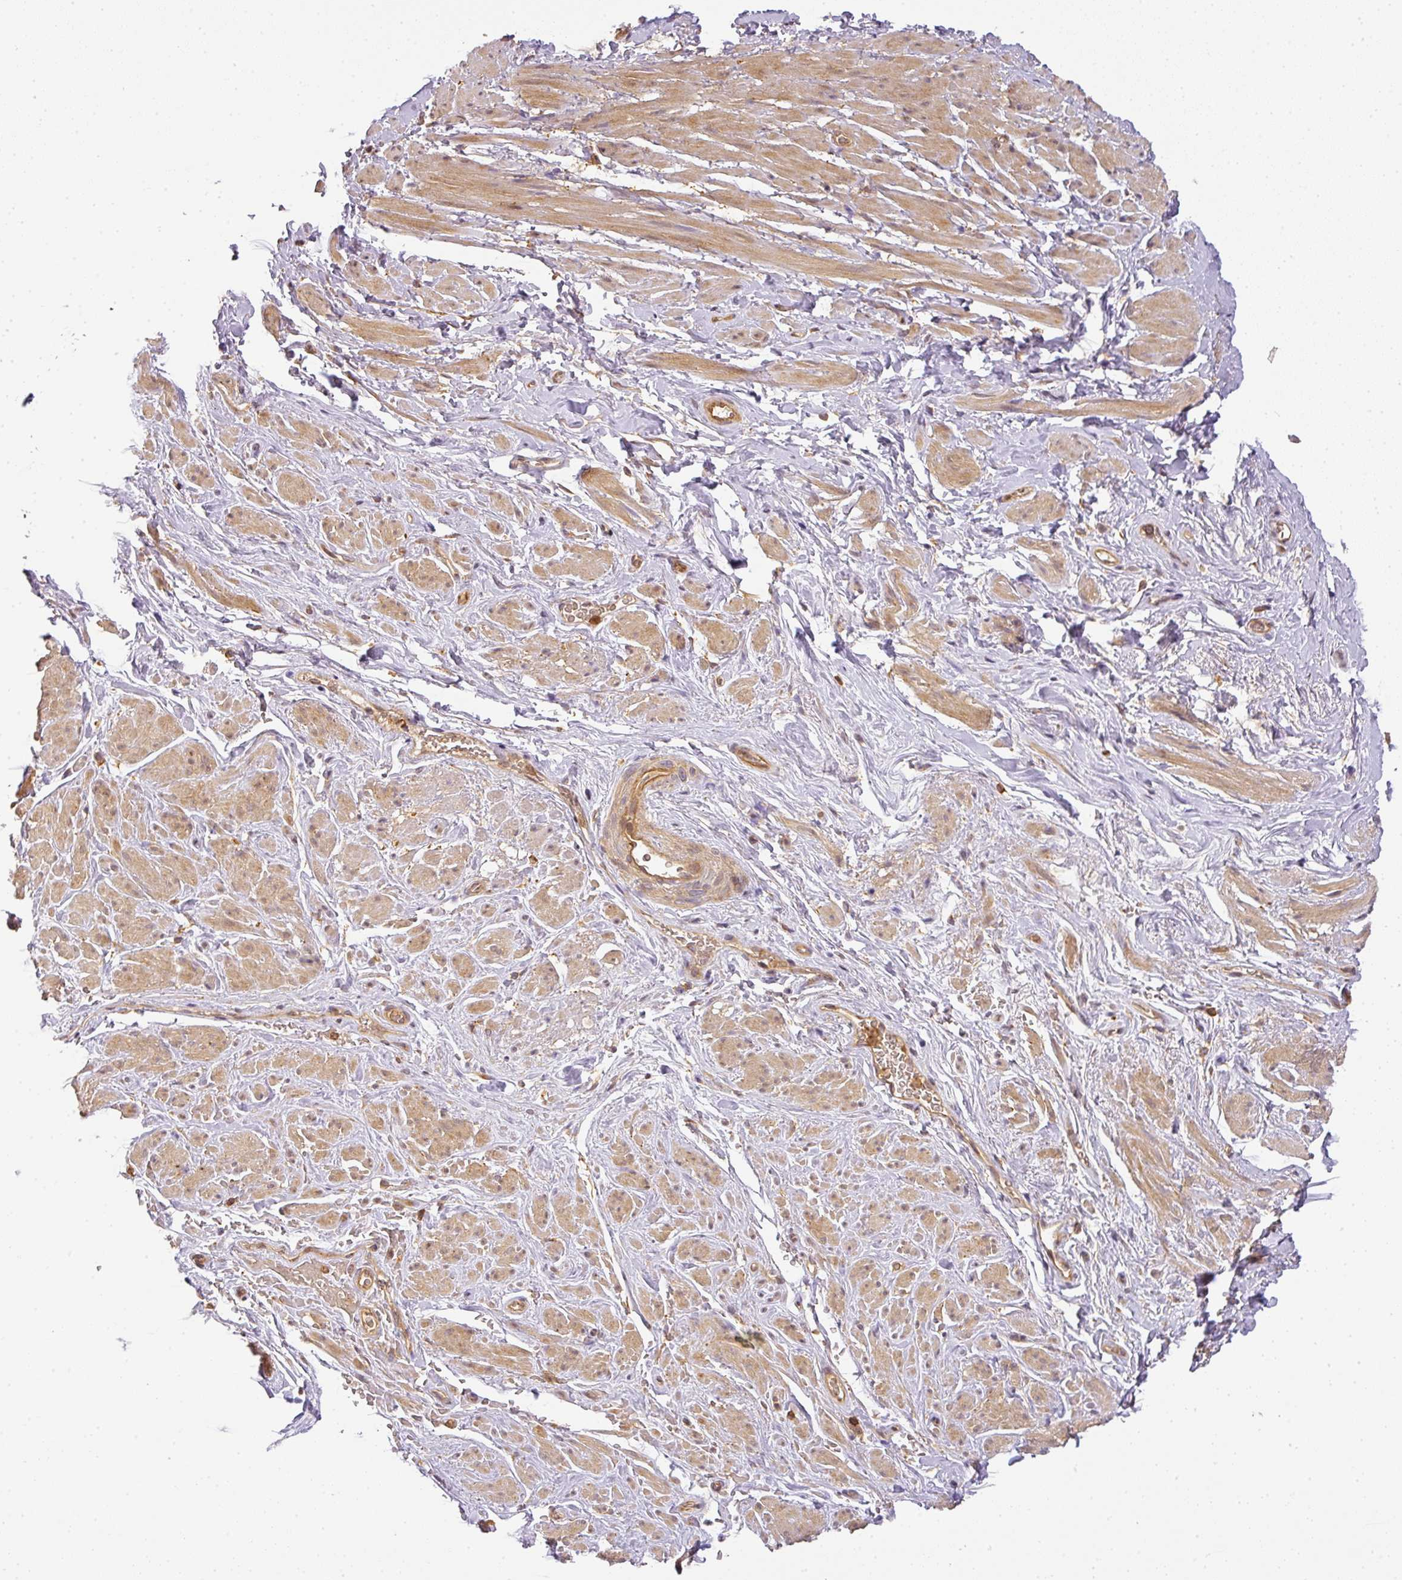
{"staining": {"intensity": "moderate", "quantity": "25%-75%", "location": "cytoplasmic/membranous"}, "tissue": "smooth muscle", "cell_type": "Smooth muscle cells", "image_type": "normal", "snomed": [{"axis": "morphology", "description": "Normal tissue, NOS"}, {"axis": "topography", "description": "Smooth muscle"}, {"axis": "topography", "description": "Peripheral nerve tissue"}], "caption": "A high-resolution image shows IHC staining of normal smooth muscle, which shows moderate cytoplasmic/membranous expression in about 25%-75% of smooth muscle cells. The protein is shown in brown color, while the nuclei are stained blue.", "gene": "TCL1B", "patient": {"sex": "male", "age": 69}}